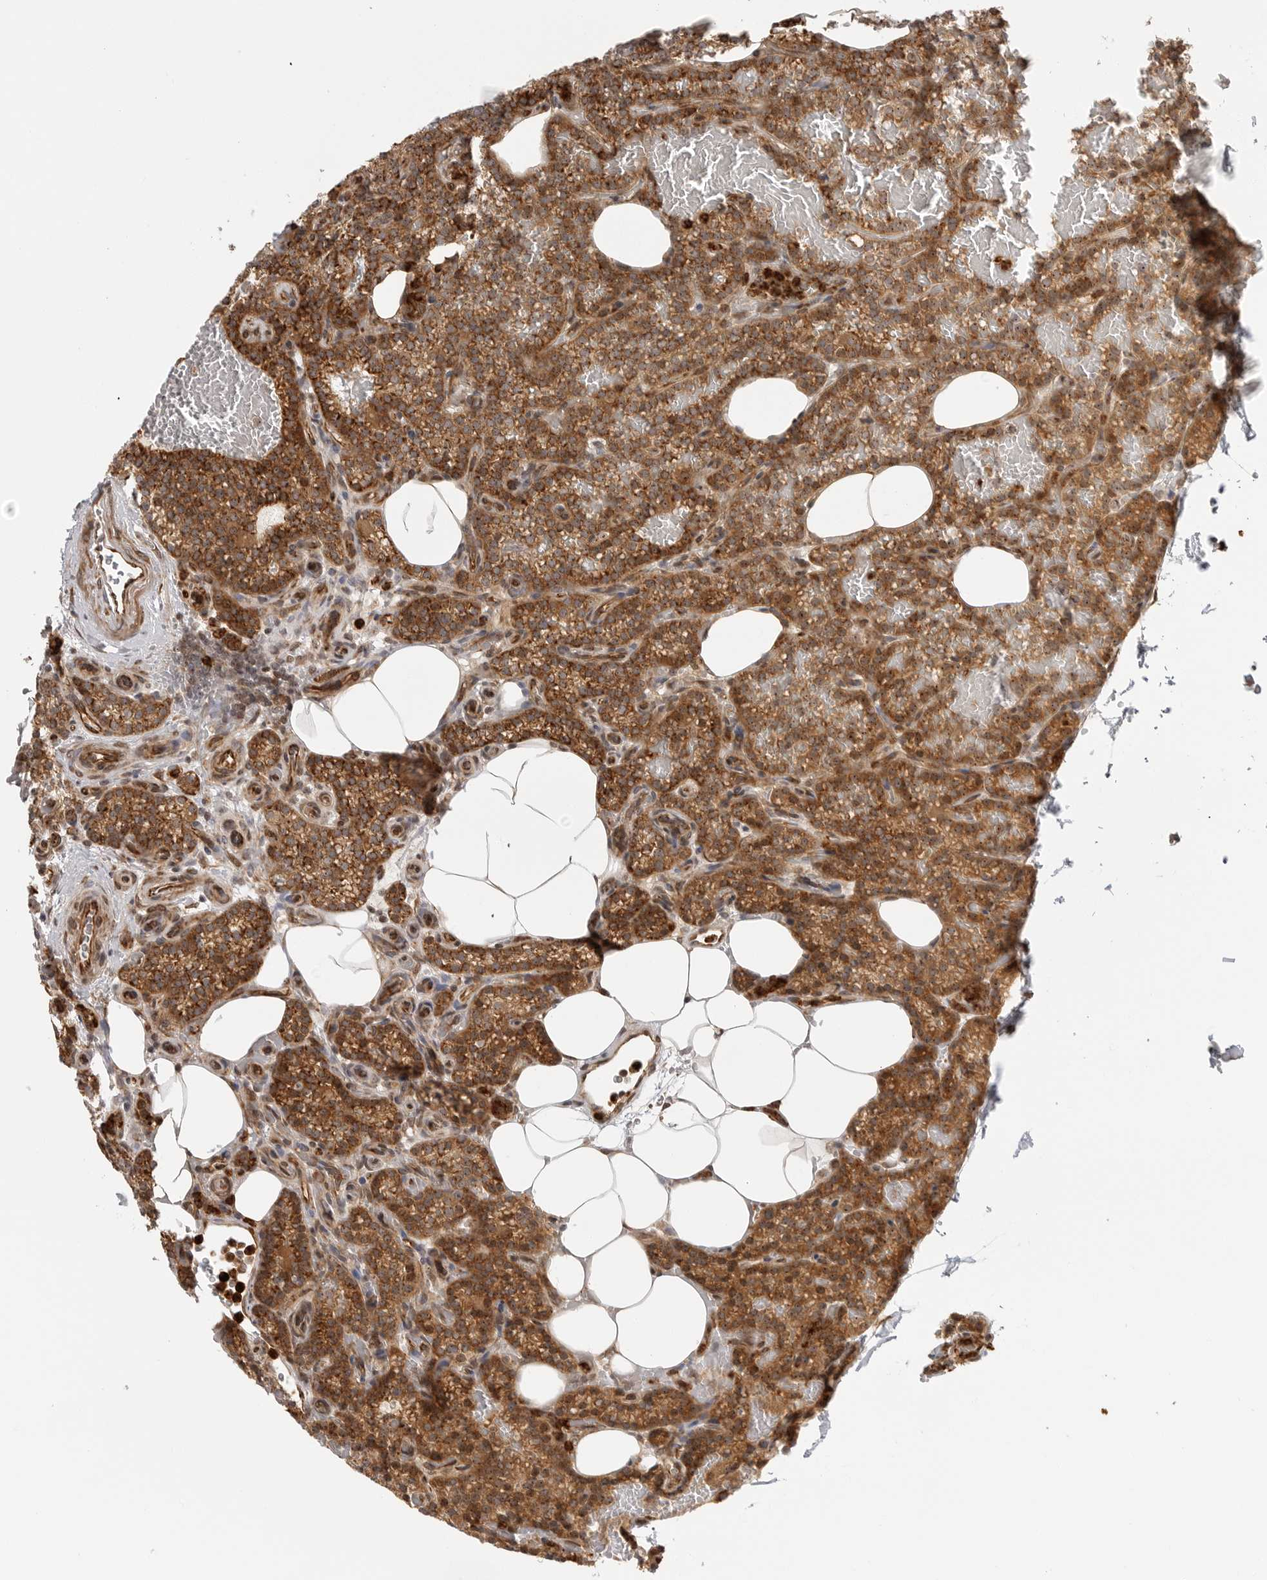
{"staining": {"intensity": "strong", "quantity": ">75%", "location": "cytoplasmic/membranous"}, "tissue": "parathyroid gland", "cell_type": "Glandular cells", "image_type": "normal", "snomed": [{"axis": "morphology", "description": "Normal tissue, NOS"}, {"axis": "topography", "description": "Parathyroid gland"}], "caption": "About >75% of glandular cells in benign human parathyroid gland reveal strong cytoplasmic/membranous protein positivity as visualized by brown immunohistochemical staining.", "gene": "DSCC1", "patient": {"sex": "male", "age": 58}}